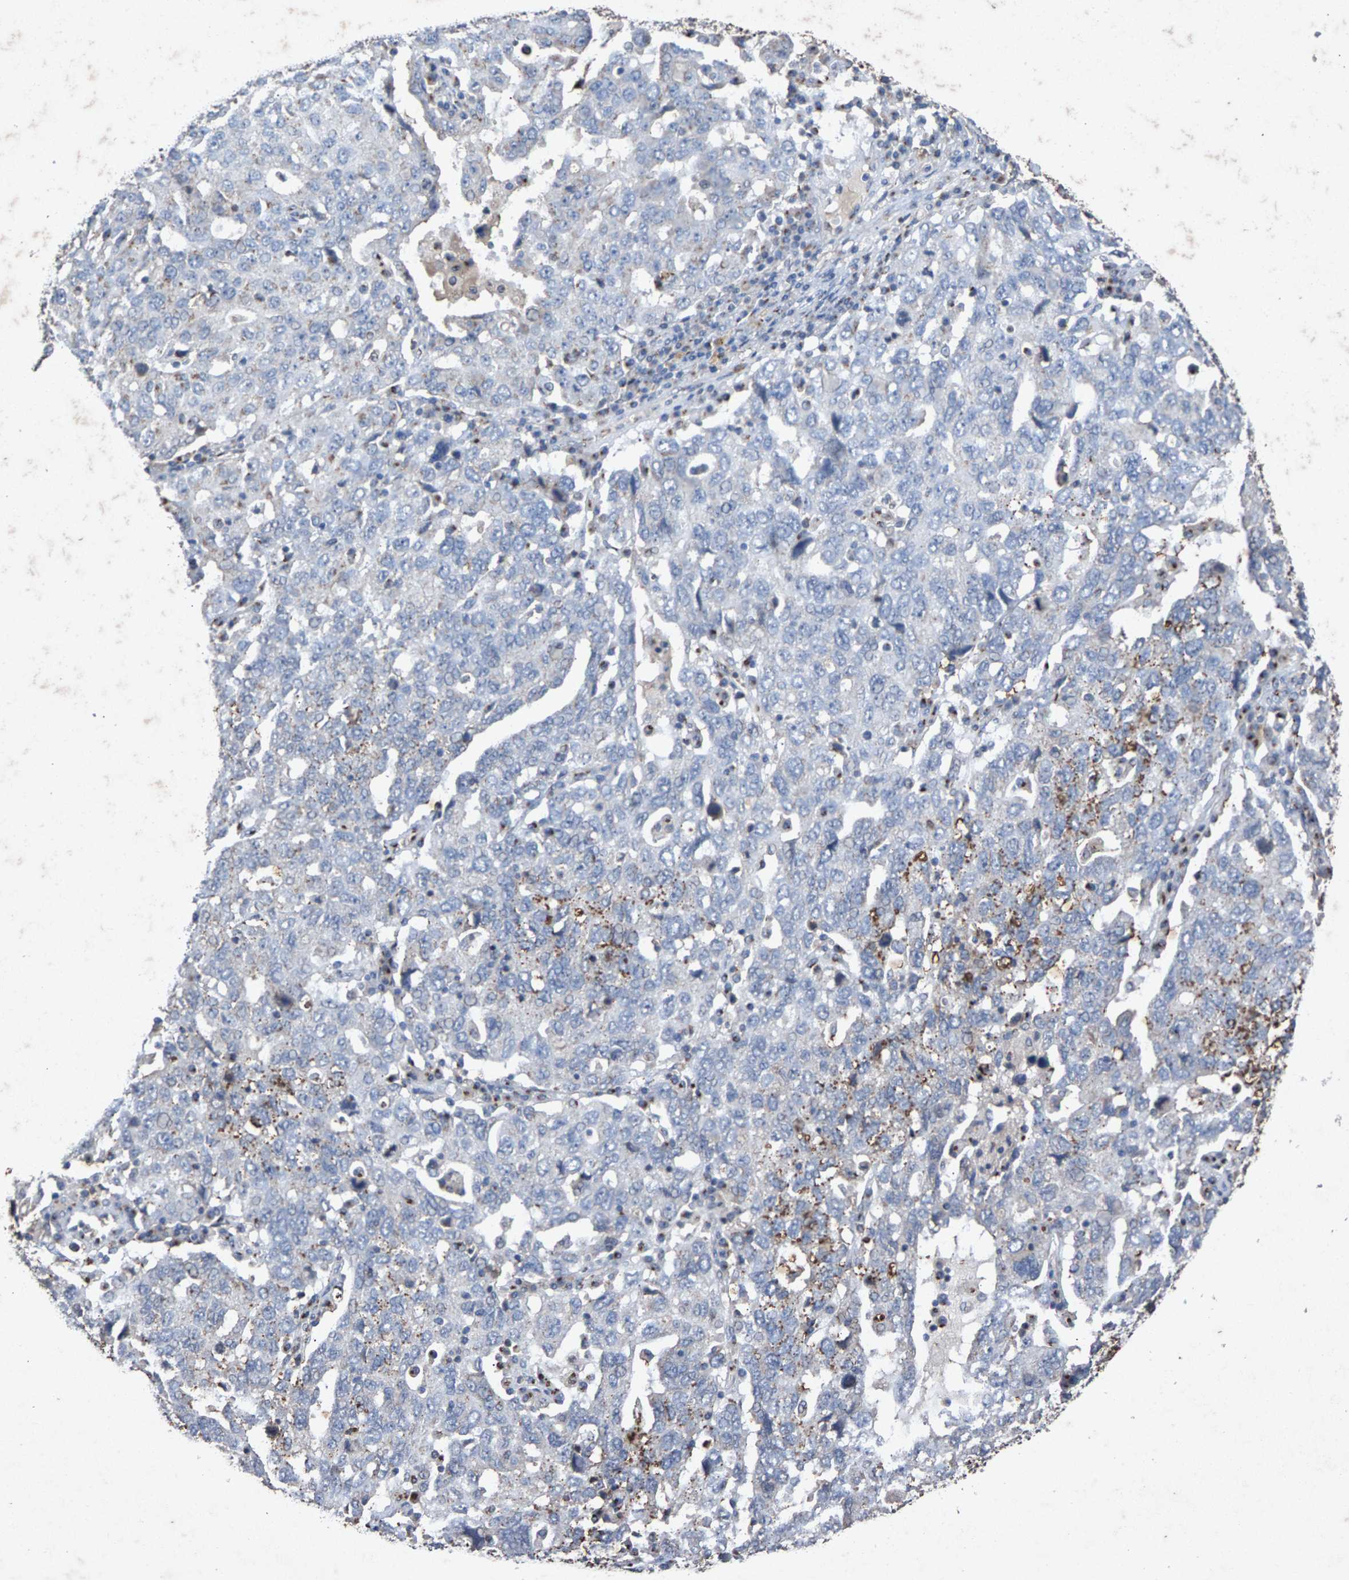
{"staining": {"intensity": "negative", "quantity": "none", "location": "none"}, "tissue": "ovarian cancer", "cell_type": "Tumor cells", "image_type": "cancer", "snomed": [{"axis": "morphology", "description": "Carcinoma, endometroid"}, {"axis": "topography", "description": "Ovary"}], "caption": "DAB immunohistochemical staining of ovarian endometroid carcinoma displays no significant staining in tumor cells.", "gene": "MAN2A1", "patient": {"sex": "female", "age": 62}}